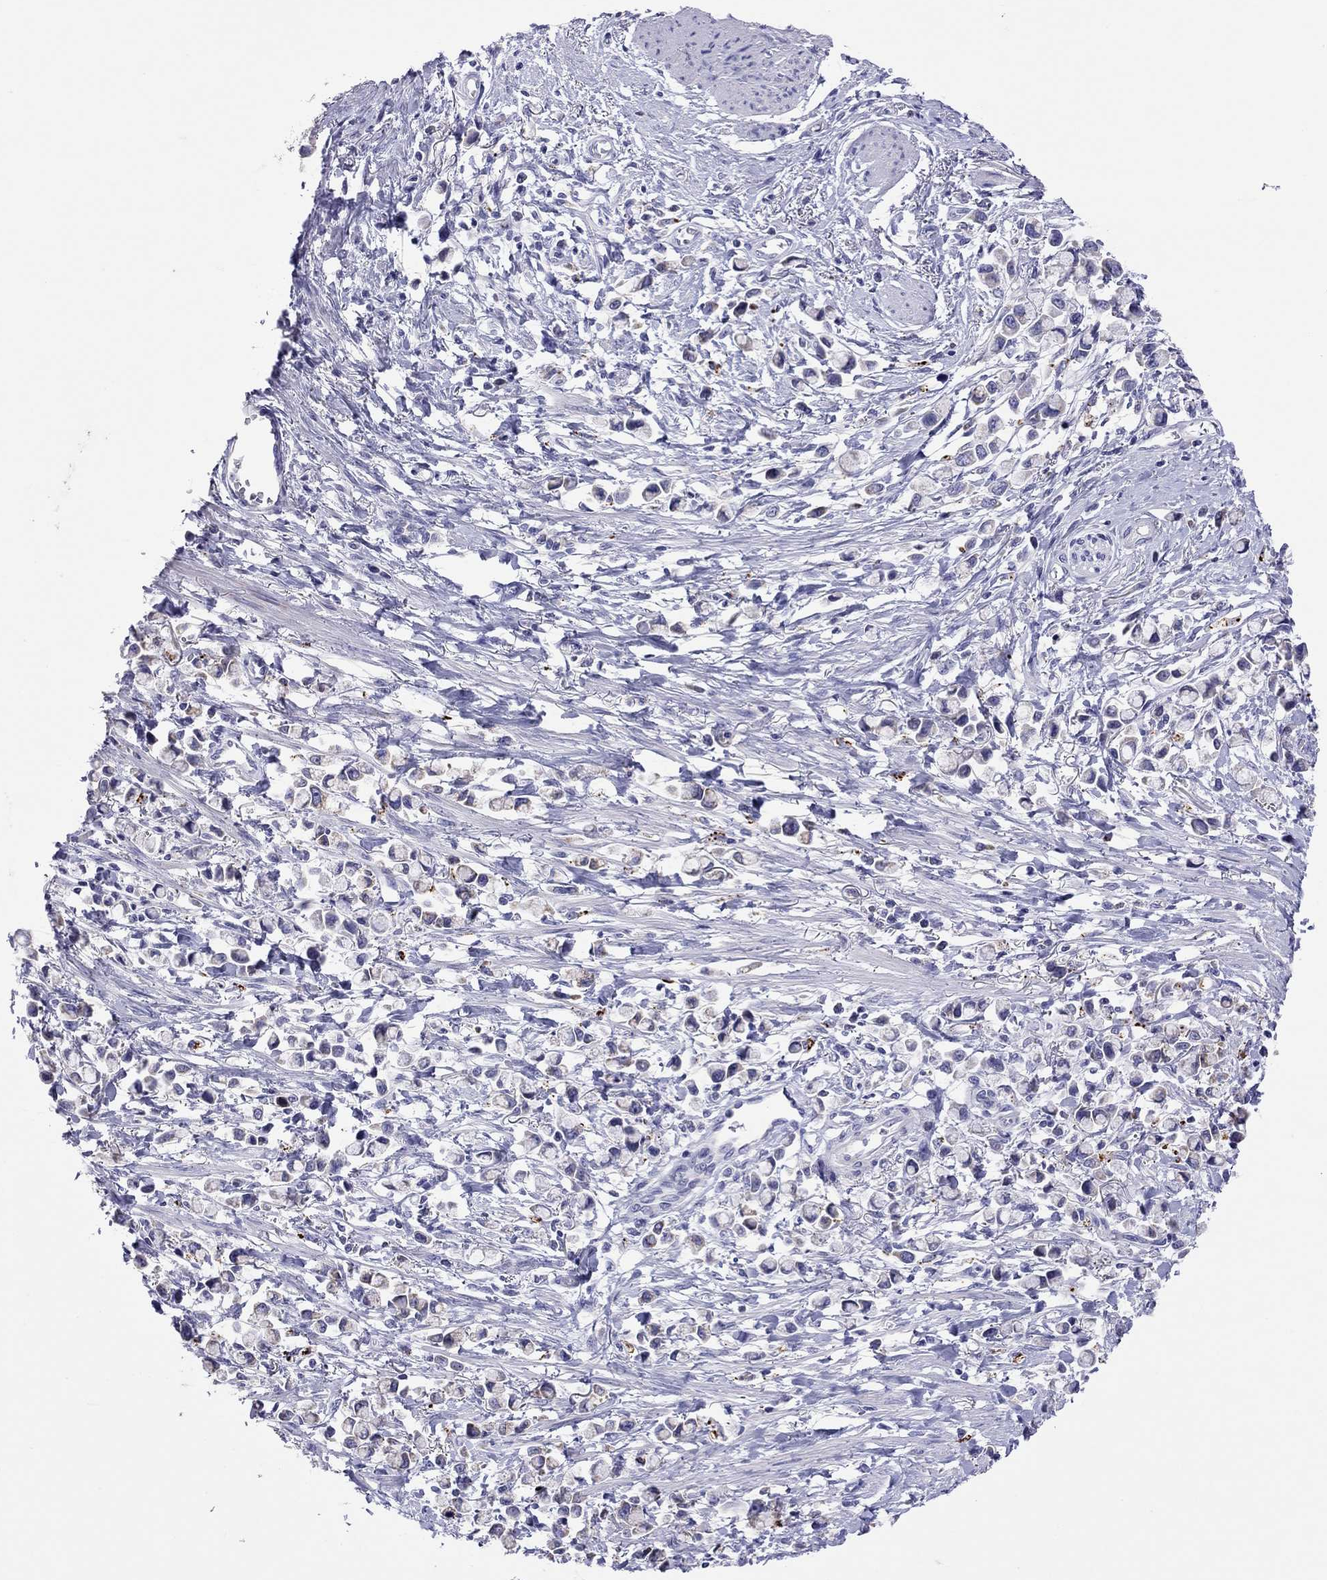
{"staining": {"intensity": "negative", "quantity": "none", "location": "none"}, "tissue": "stomach cancer", "cell_type": "Tumor cells", "image_type": "cancer", "snomed": [{"axis": "morphology", "description": "Adenocarcinoma, NOS"}, {"axis": "topography", "description": "Stomach"}], "caption": "This is a image of immunohistochemistry staining of stomach adenocarcinoma, which shows no positivity in tumor cells.", "gene": "COL9A1", "patient": {"sex": "female", "age": 81}}